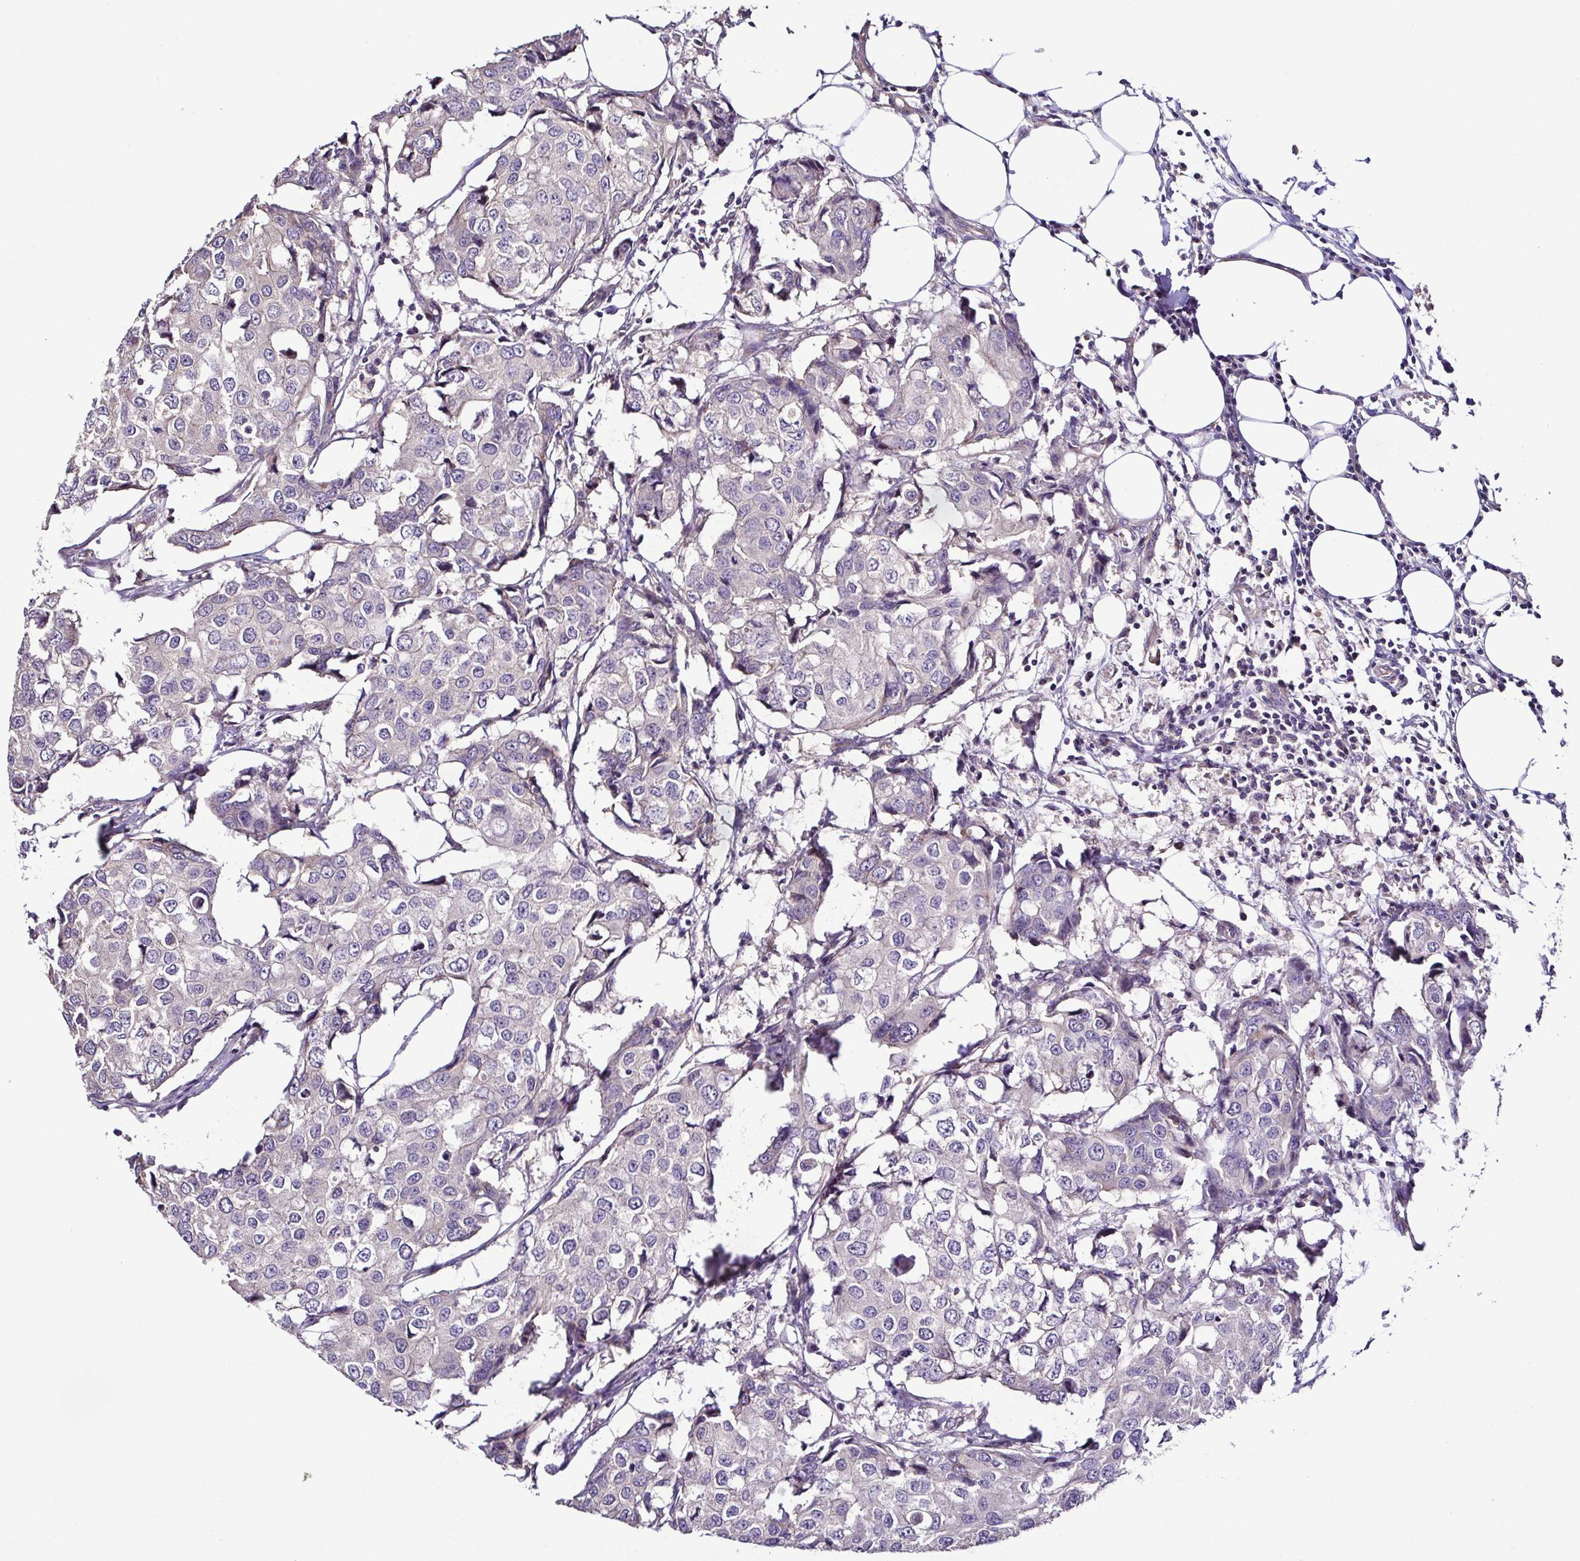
{"staining": {"intensity": "negative", "quantity": "none", "location": "none"}, "tissue": "breast cancer", "cell_type": "Tumor cells", "image_type": "cancer", "snomed": [{"axis": "morphology", "description": "Duct carcinoma"}, {"axis": "topography", "description": "Breast"}], "caption": "Breast infiltrating ductal carcinoma stained for a protein using immunohistochemistry exhibits no staining tumor cells.", "gene": "LMOD2", "patient": {"sex": "female", "age": 27}}